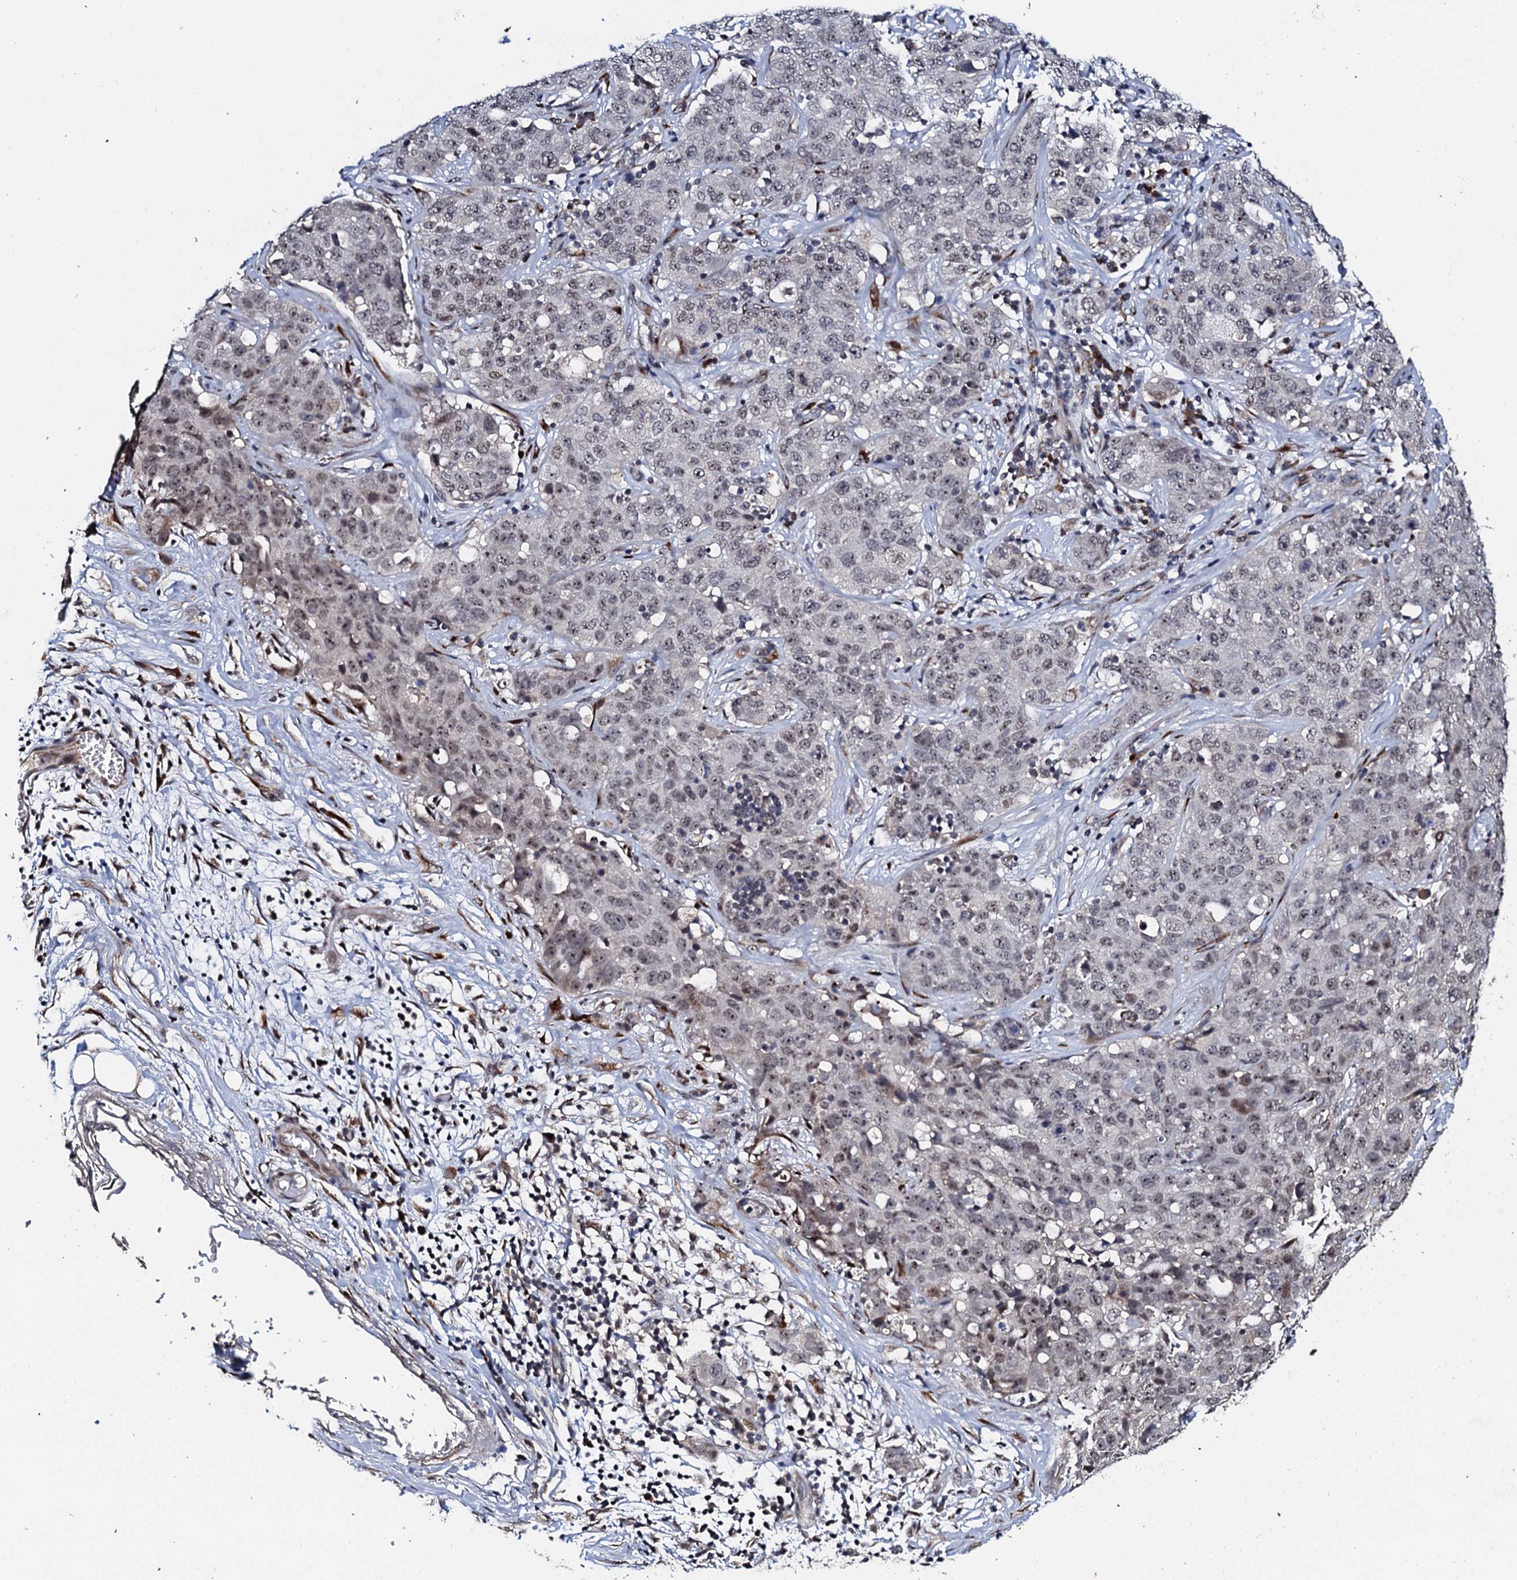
{"staining": {"intensity": "weak", "quantity": "<25%", "location": "nuclear"}, "tissue": "stomach cancer", "cell_type": "Tumor cells", "image_type": "cancer", "snomed": [{"axis": "morphology", "description": "Normal tissue, NOS"}, {"axis": "morphology", "description": "Adenocarcinoma, NOS"}, {"axis": "topography", "description": "Lymph node"}, {"axis": "topography", "description": "Stomach"}], "caption": "Tumor cells are negative for brown protein staining in stomach adenocarcinoma.", "gene": "FAM111A", "patient": {"sex": "male", "age": 48}}